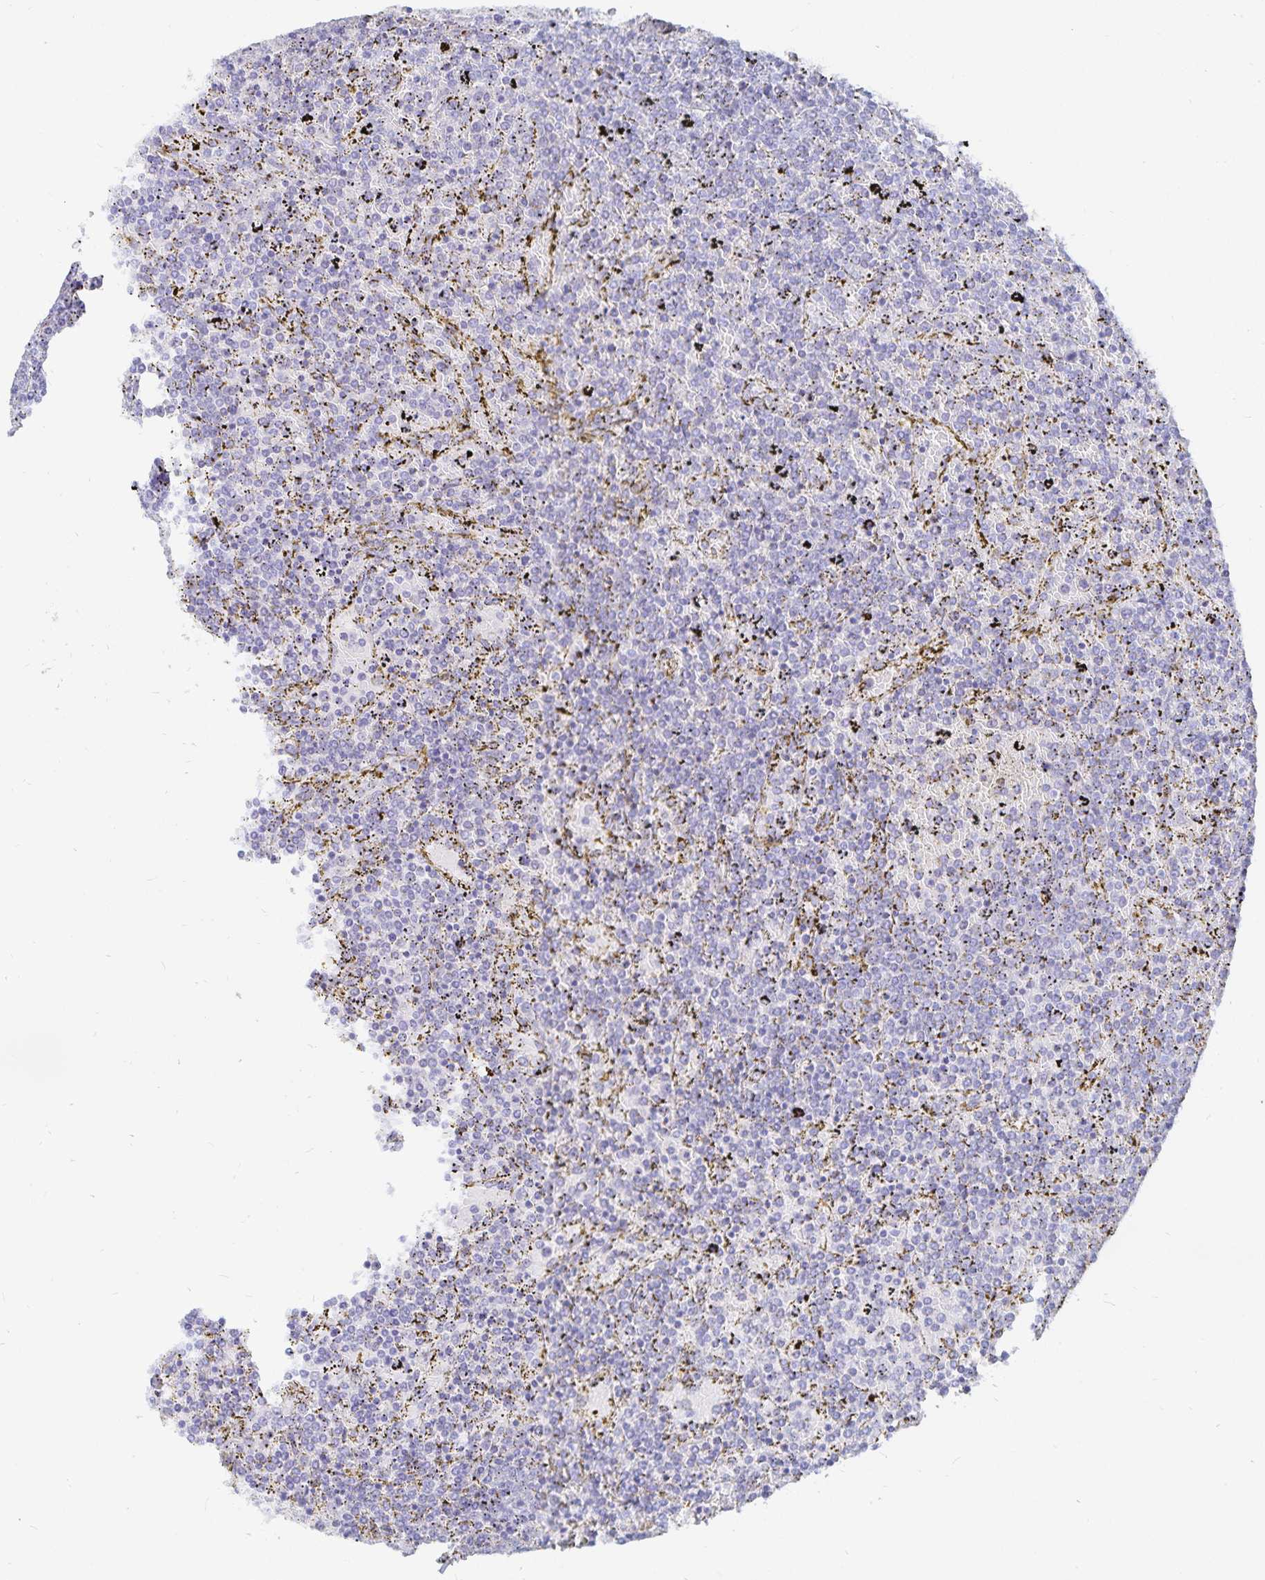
{"staining": {"intensity": "negative", "quantity": "none", "location": "none"}, "tissue": "lymphoma", "cell_type": "Tumor cells", "image_type": "cancer", "snomed": [{"axis": "morphology", "description": "Malignant lymphoma, non-Hodgkin's type, Low grade"}, {"axis": "topography", "description": "Spleen"}], "caption": "An immunohistochemistry histopathology image of lymphoma is shown. There is no staining in tumor cells of lymphoma.", "gene": "INSL5", "patient": {"sex": "female", "age": 77}}